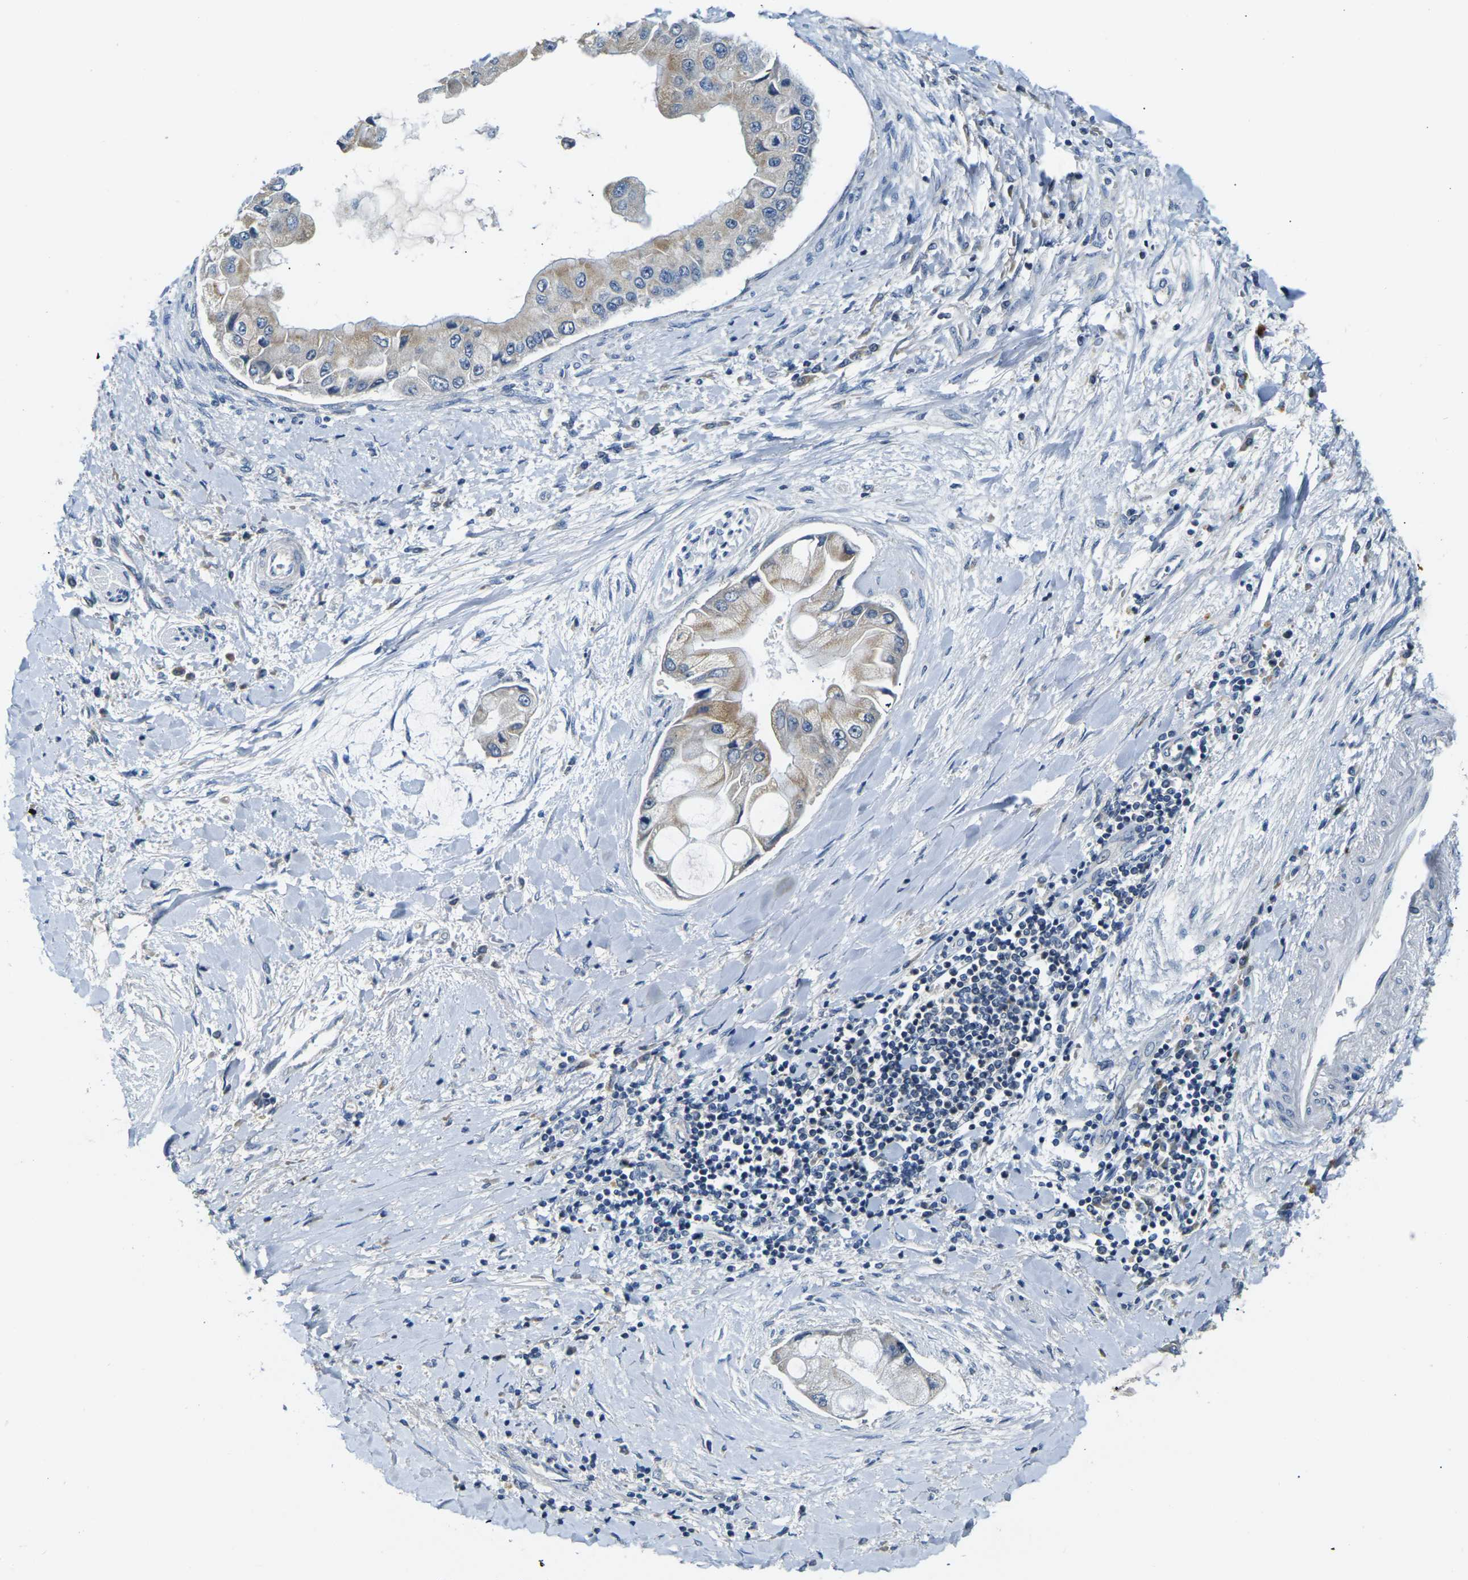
{"staining": {"intensity": "weak", "quantity": ">75%", "location": "cytoplasmic/membranous"}, "tissue": "liver cancer", "cell_type": "Tumor cells", "image_type": "cancer", "snomed": [{"axis": "morphology", "description": "Cholangiocarcinoma"}, {"axis": "topography", "description": "Liver"}], "caption": "Human liver cancer (cholangiocarcinoma) stained for a protein (brown) shows weak cytoplasmic/membranous positive expression in about >75% of tumor cells.", "gene": "SHISAL2B", "patient": {"sex": "male", "age": 50}}